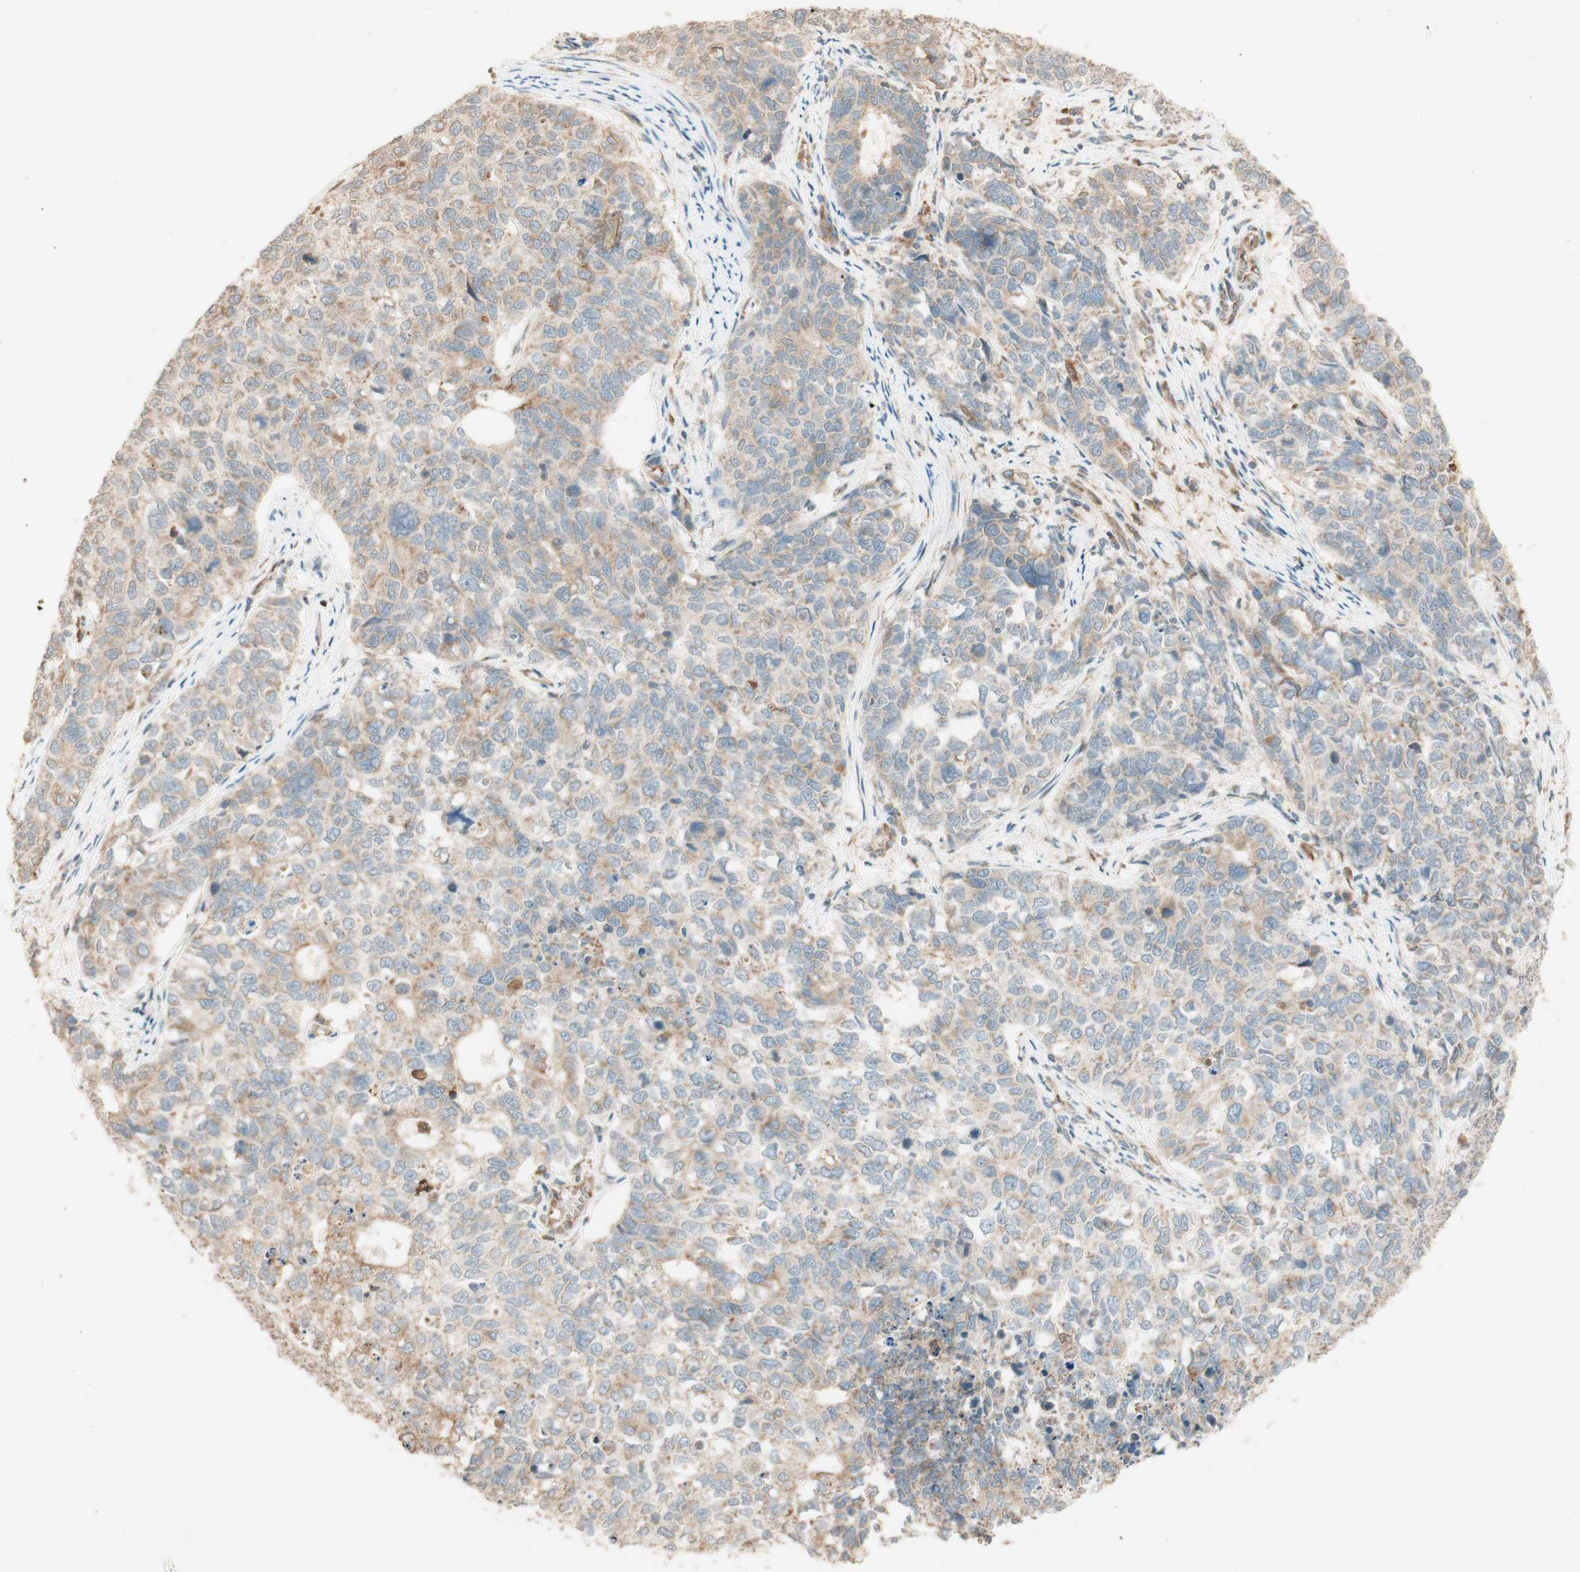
{"staining": {"intensity": "weak", "quantity": "25%-75%", "location": "cytoplasmic/membranous"}, "tissue": "cervical cancer", "cell_type": "Tumor cells", "image_type": "cancer", "snomed": [{"axis": "morphology", "description": "Squamous cell carcinoma, NOS"}, {"axis": "topography", "description": "Cervix"}], "caption": "Human cervical squamous cell carcinoma stained with a brown dye demonstrates weak cytoplasmic/membranous positive positivity in about 25%-75% of tumor cells.", "gene": "CLCN2", "patient": {"sex": "female", "age": 63}}